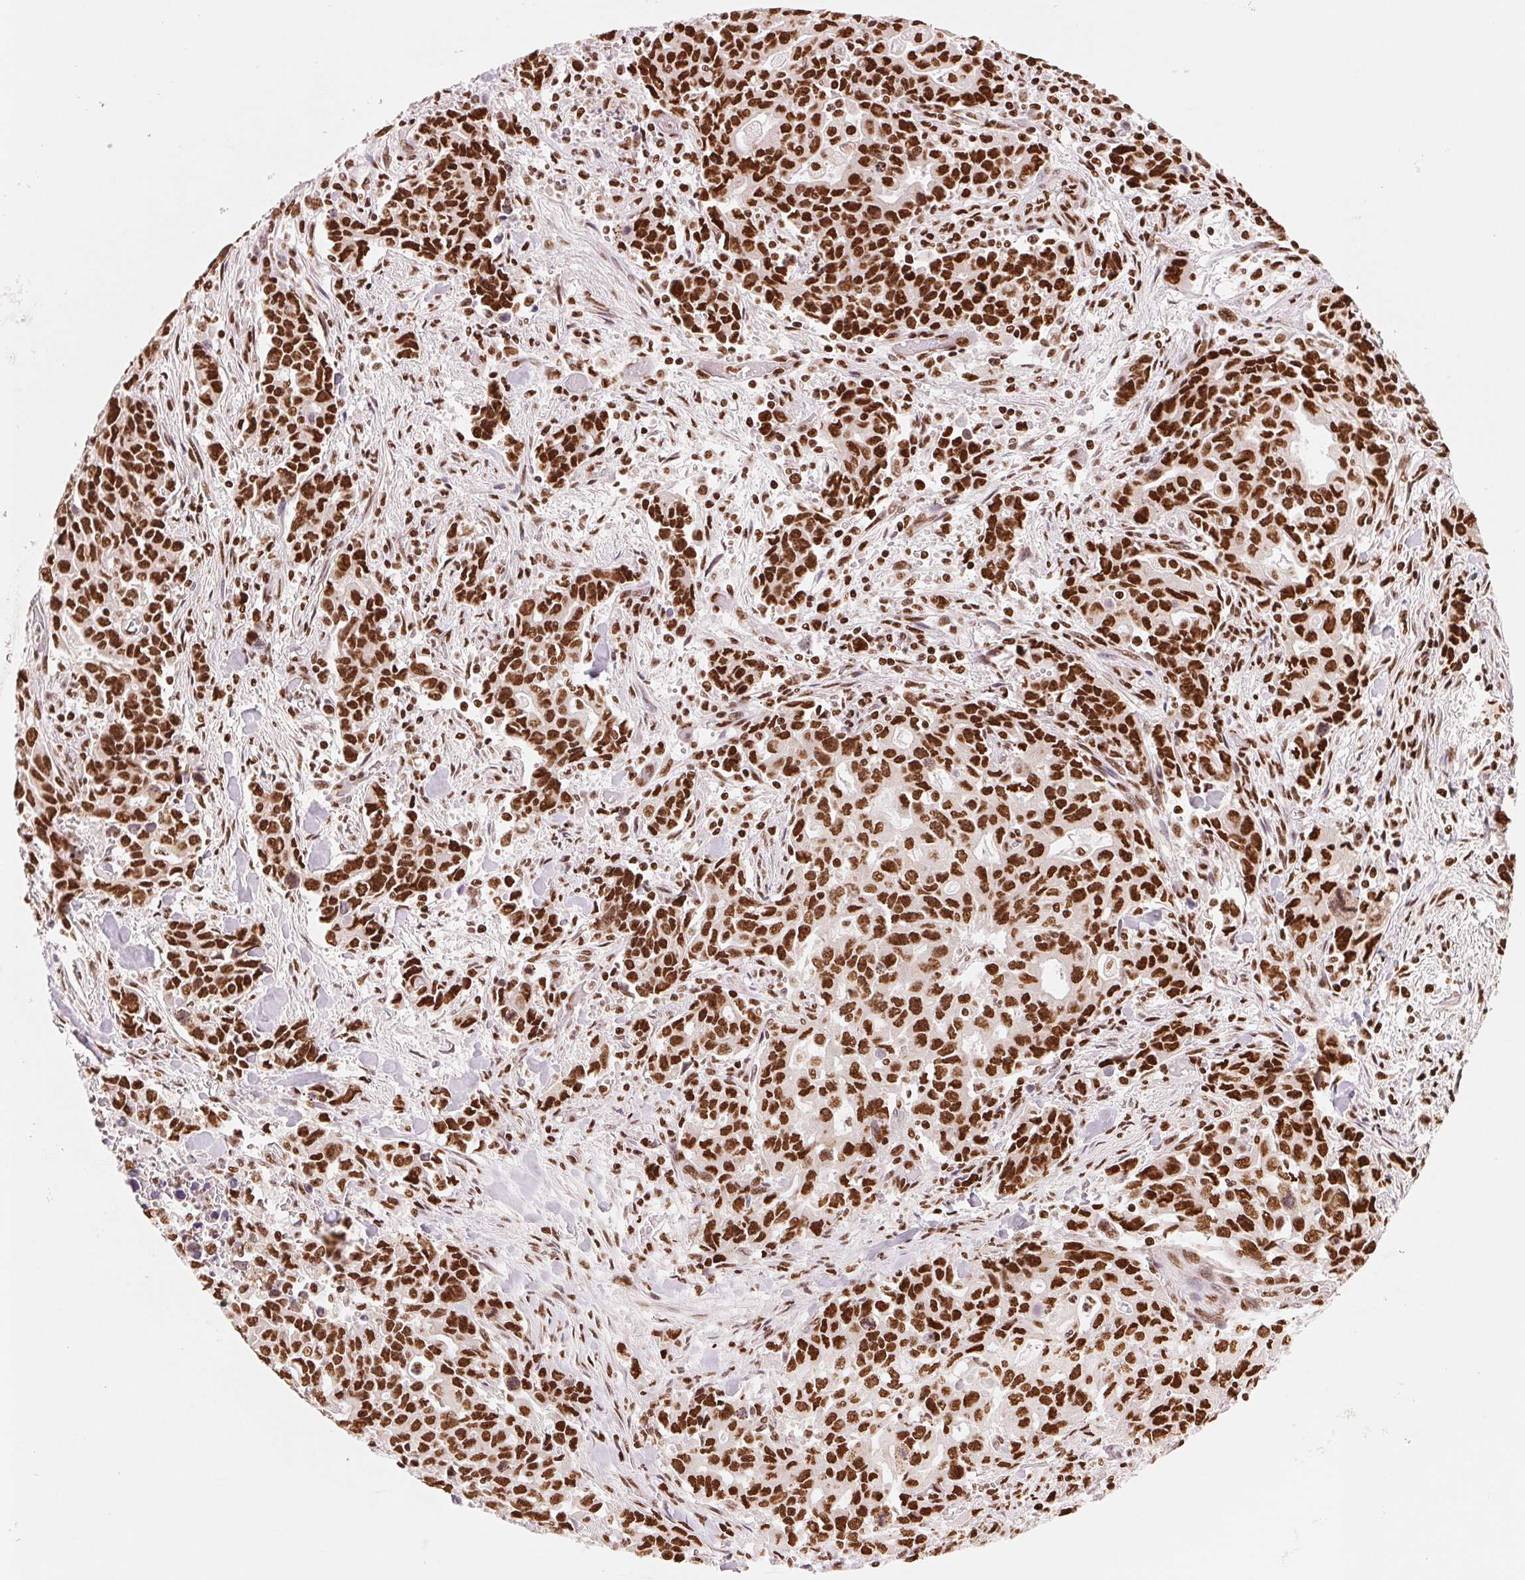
{"staining": {"intensity": "strong", "quantity": ">75%", "location": "nuclear"}, "tissue": "stomach cancer", "cell_type": "Tumor cells", "image_type": "cancer", "snomed": [{"axis": "morphology", "description": "Adenocarcinoma, NOS"}, {"axis": "topography", "description": "Stomach, upper"}], "caption": "Immunohistochemical staining of human adenocarcinoma (stomach) demonstrates high levels of strong nuclear expression in approximately >75% of tumor cells. The protein of interest is shown in brown color, while the nuclei are stained blue.", "gene": "NXF1", "patient": {"sex": "male", "age": 85}}